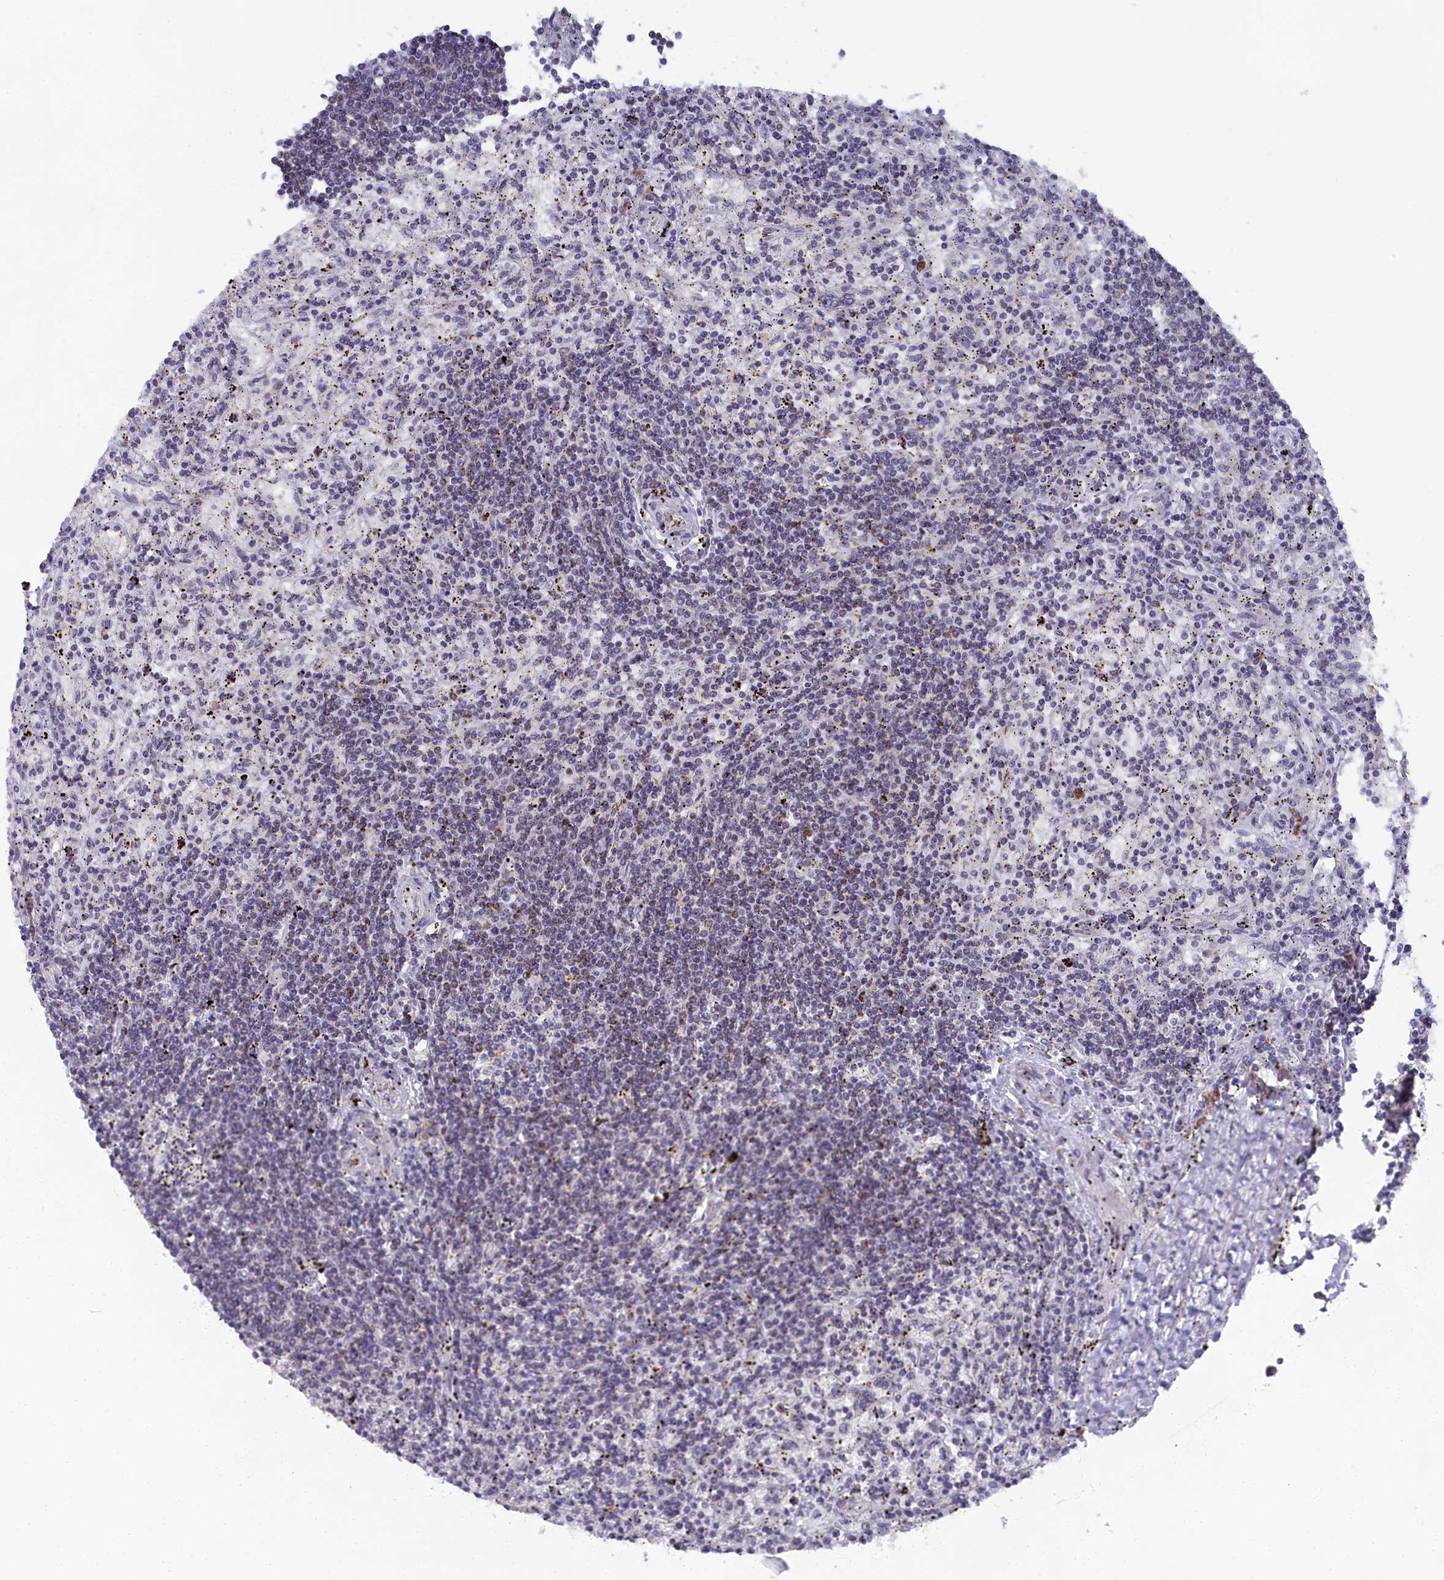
{"staining": {"intensity": "negative", "quantity": "none", "location": "none"}, "tissue": "lymphoma", "cell_type": "Tumor cells", "image_type": "cancer", "snomed": [{"axis": "morphology", "description": "Malignant lymphoma, non-Hodgkin's type, Low grade"}, {"axis": "topography", "description": "Spleen"}], "caption": "Immunohistochemistry (IHC) of human lymphoma demonstrates no positivity in tumor cells.", "gene": "DNAJC17", "patient": {"sex": "male", "age": 76}}